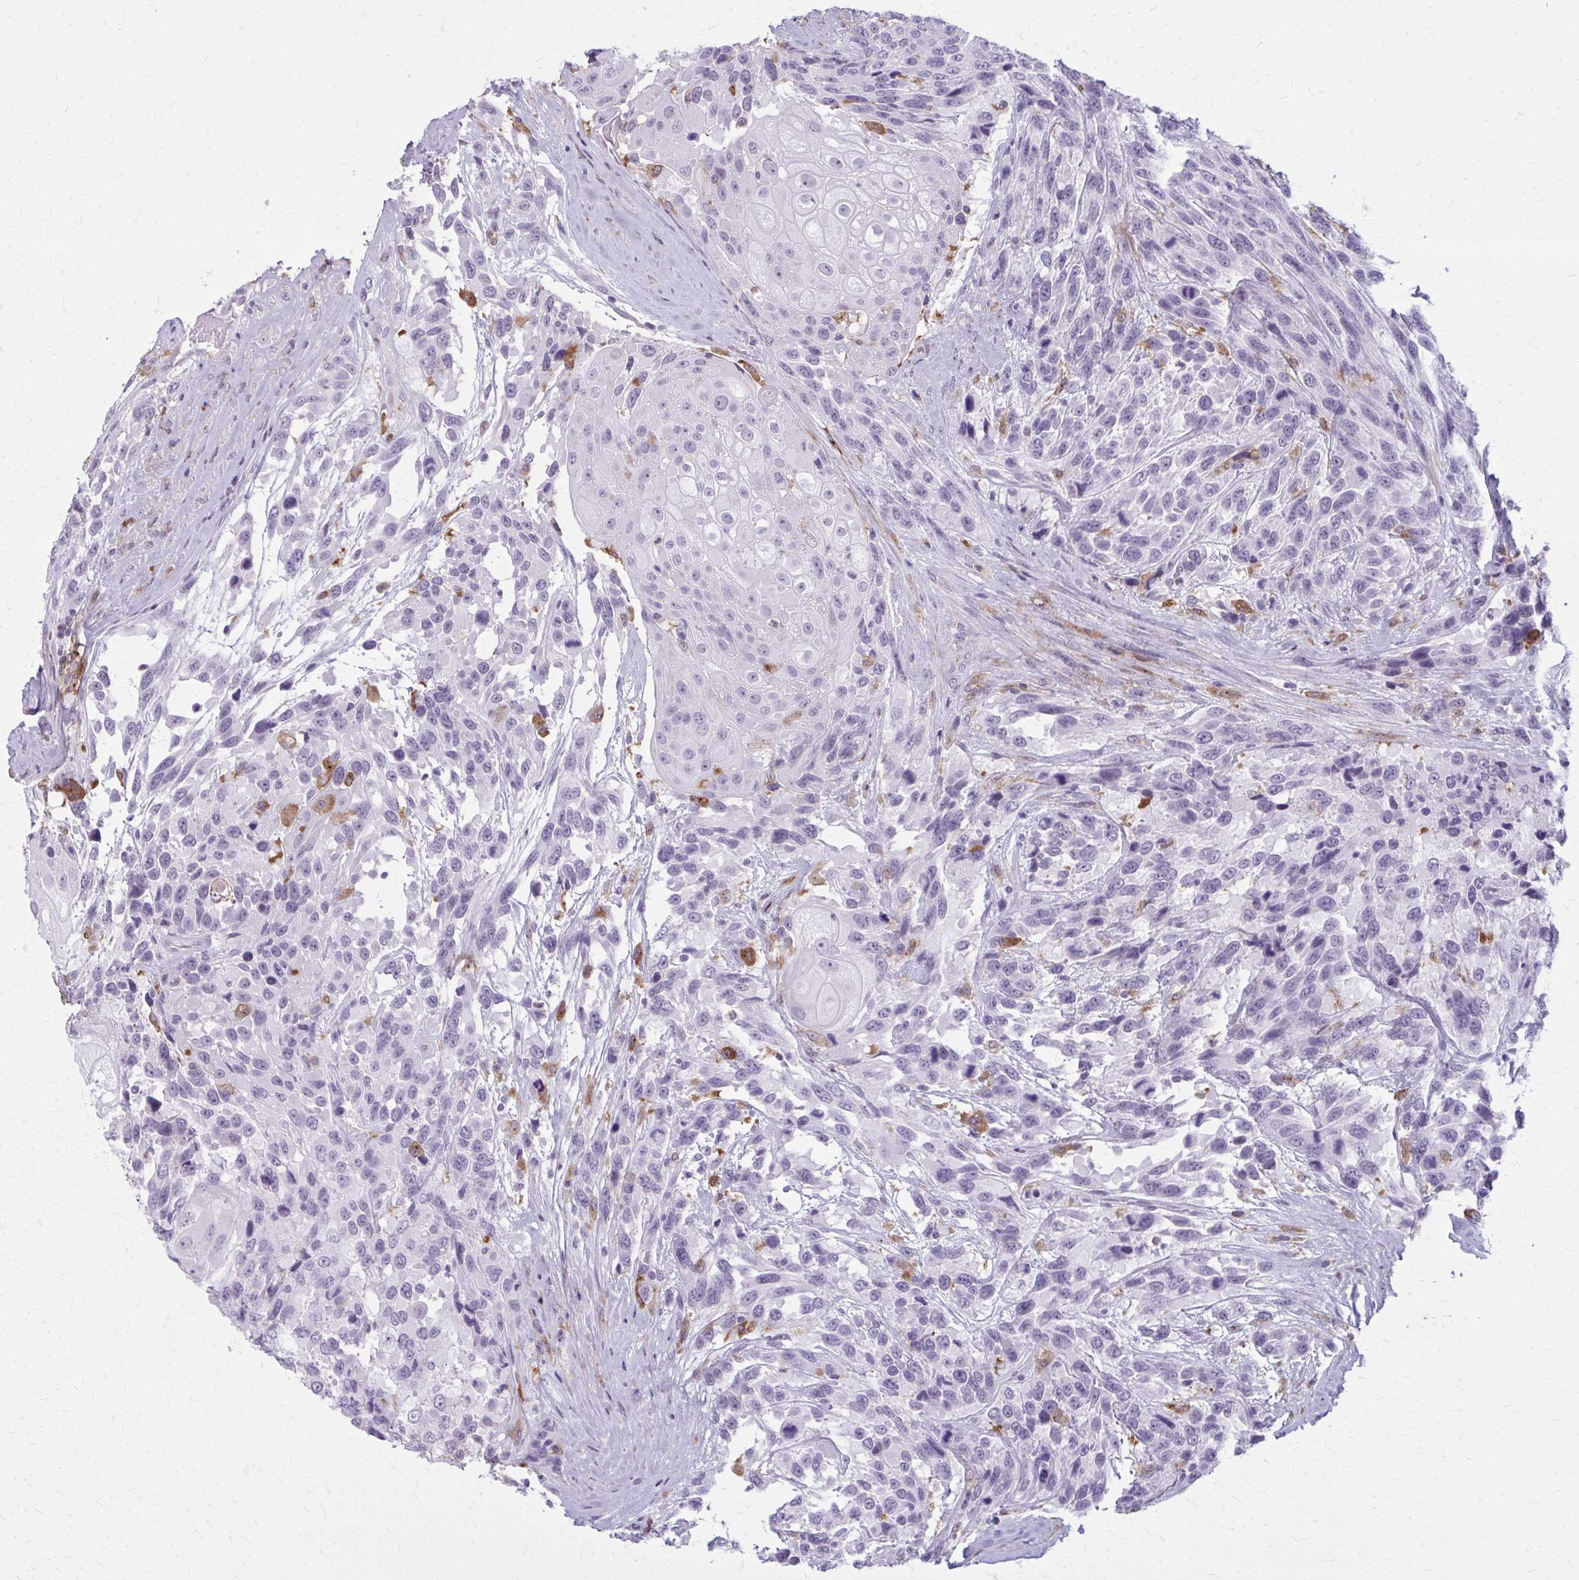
{"staining": {"intensity": "negative", "quantity": "none", "location": "none"}, "tissue": "urothelial cancer", "cell_type": "Tumor cells", "image_type": "cancer", "snomed": [{"axis": "morphology", "description": "Urothelial carcinoma, High grade"}, {"axis": "topography", "description": "Urinary bladder"}], "caption": "DAB immunohistochemical staining of high-grade urothelial carcinoma displays no significant expression in tumor cells.", "gene": "CARD9", "patient": {"sex": "female", "age": 70}}